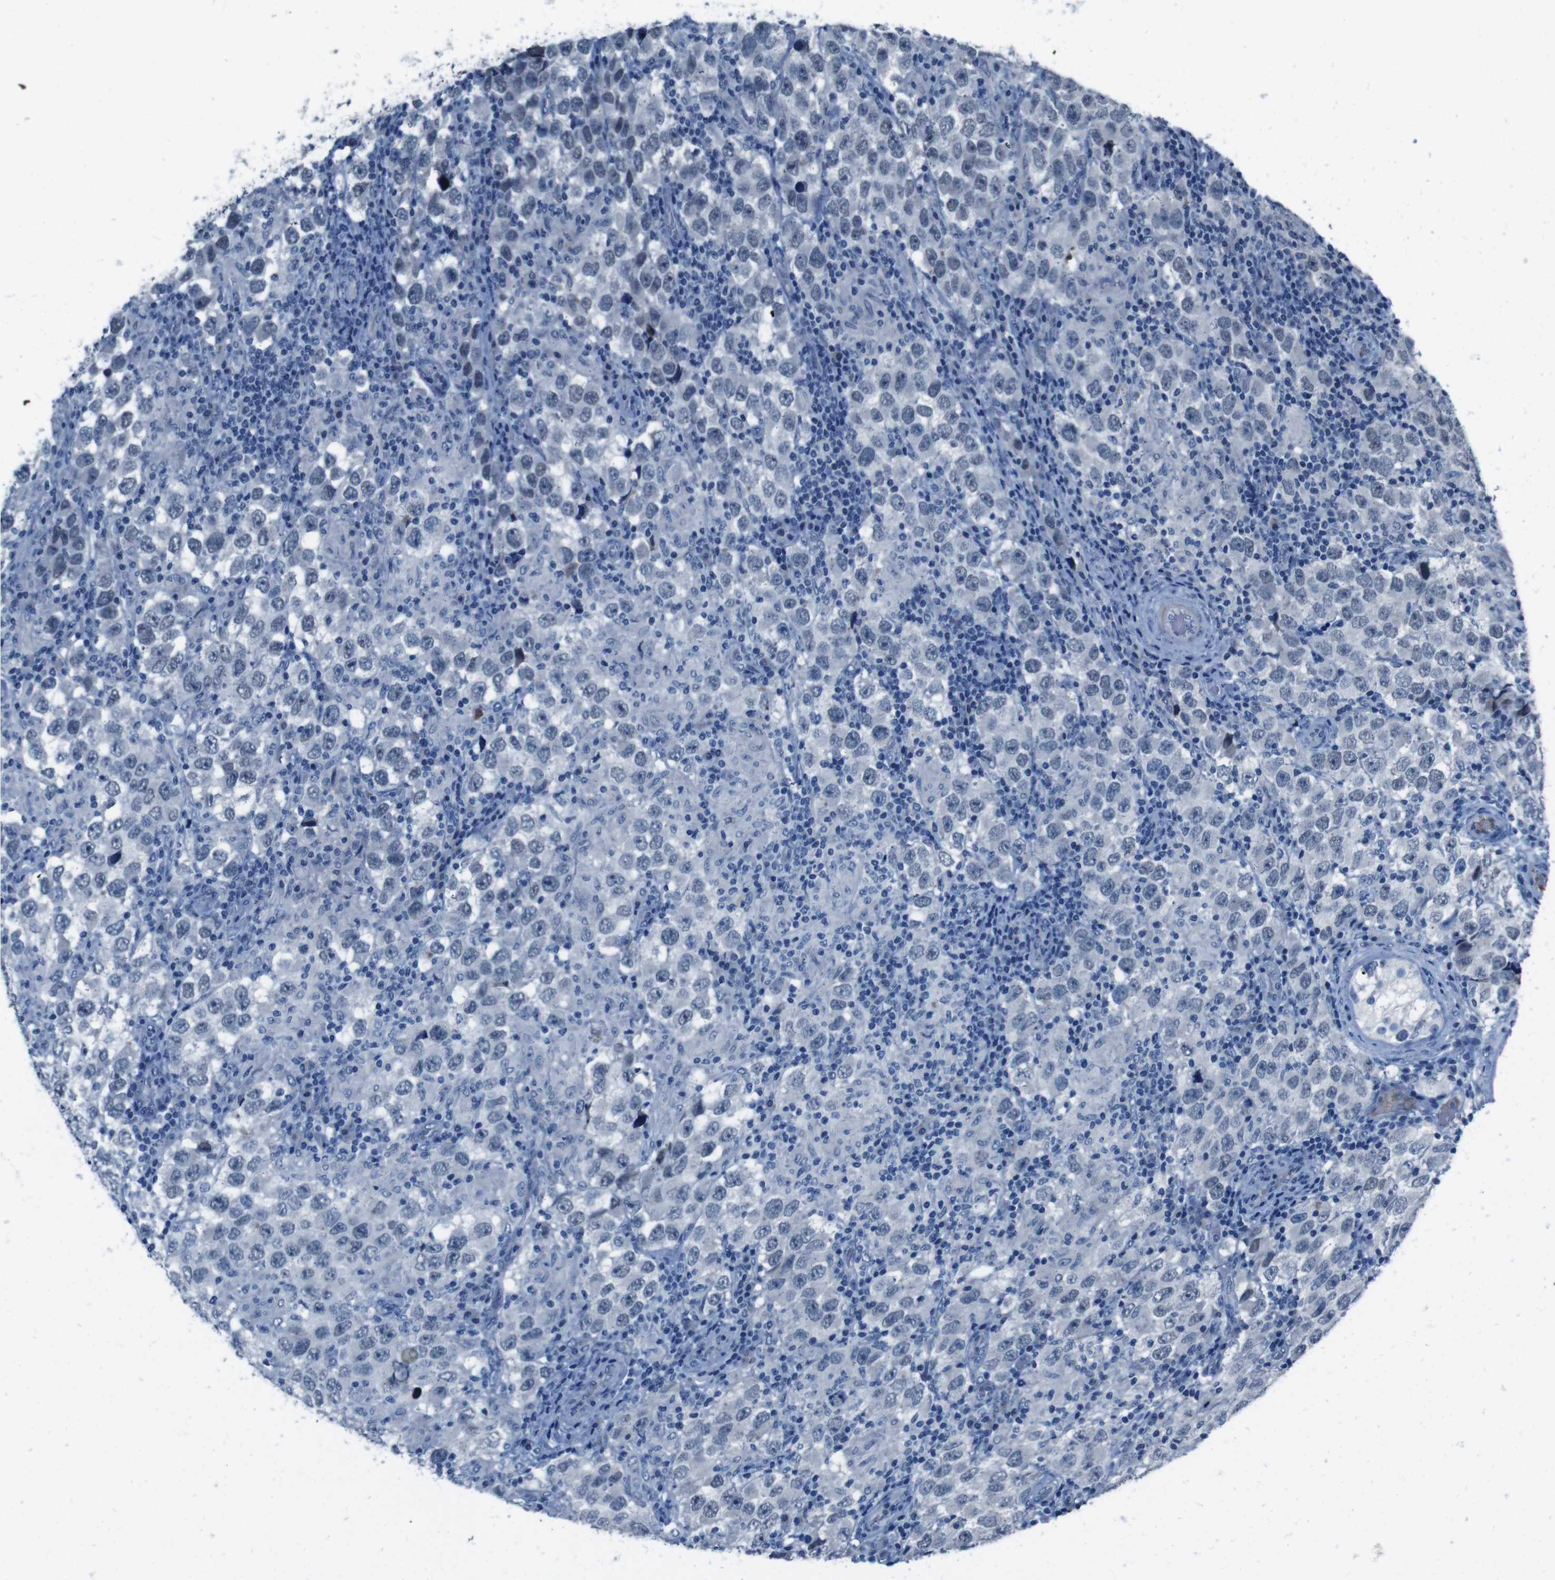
{"staining": {"intensity": "negative", "quantity": "none", "location": "none"}, "tissue": "testis cancer", "cell_type": "Tumor cells", "image_type": "cancer", "snomed": [{"axis": "morphology", "description": "Carcinoma, Embryonal, NOS"}, {"axis": "topography", "description": "Testis"}], "caption": "The micrograph displays no significant expression in tumor cells of testis cancer (embryonal carcinoma).", "gene": "CDHR2", "patient": {"sex": "male", "age": 21}}